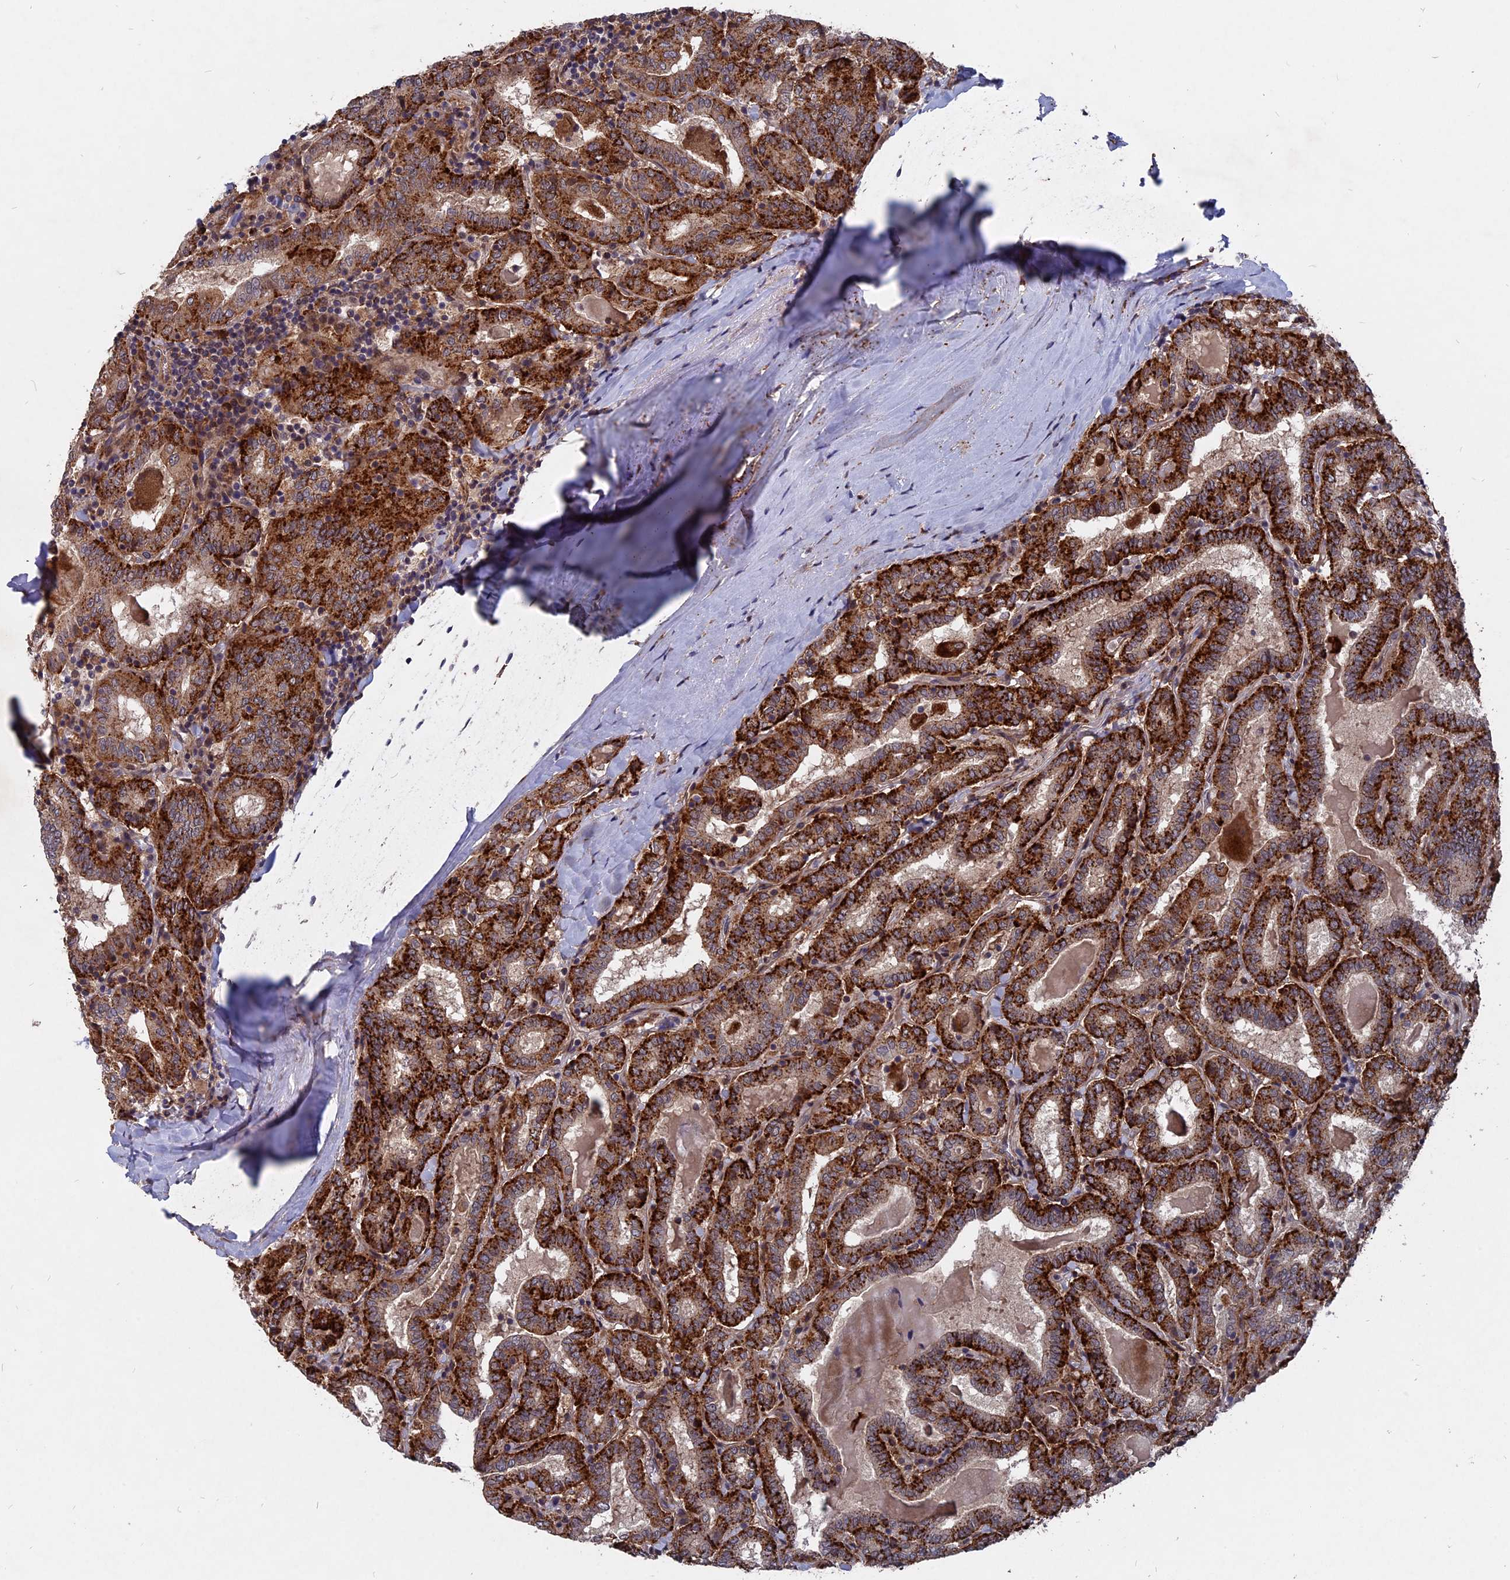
{"staining": {"intensity": "strong", "quantity": ">75%", "location": "cytoplasmic/membranous"}, "tissue": "thyroid cancer", "cell_type": "Tumor cells", "image_type": "cancer", "snomed": [{"axis": "morphology", "description": "Papillary adenocarcinoma, NOS"}, {"axis": "topography", "description": "Thyroid gland"}], "caption": "An immunohistochemistry photomicrograph of tumor tissue is shown. Protein staining in brown labels strong cytoplasmic/membranous positivity in thyroid papillary adenocarcinoma within tumor cells.", "gene": "NOSIP", "patient": {"sex": "female", "age": 72}}